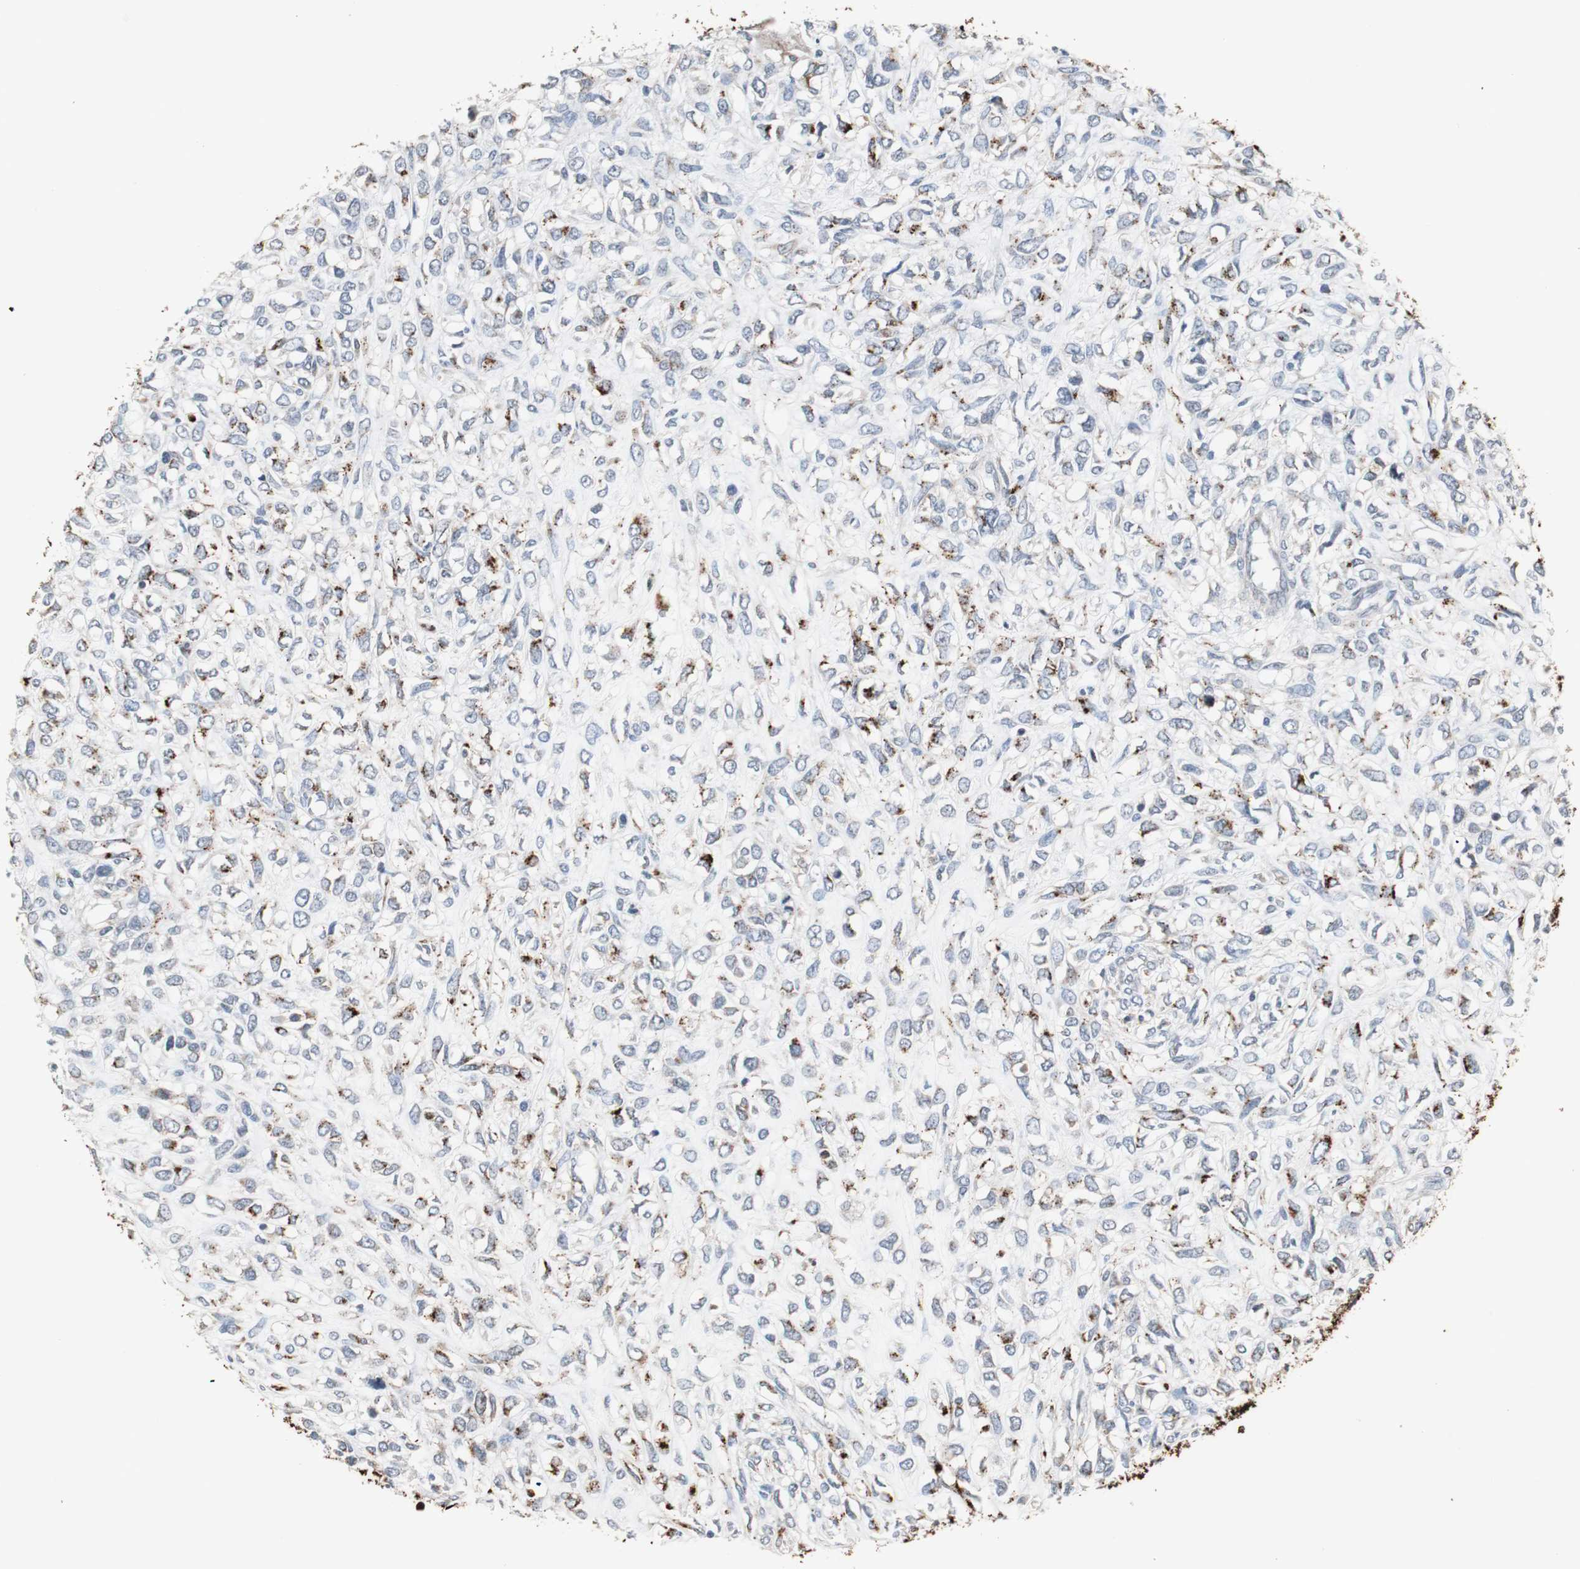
{"staining": {"intensity": "strong", "quantity": "25%-75%", "location": "cytoplasmic/membranous"}, "tissue": "head and neck cancer", "cell_type": "Tumor cells", "image_type": "cancer", "snomed": [{"axis": "morphology", "description": "Necrosis, NOS"}, {"axis": "morphology", "description": "Neoplasm, malignant, NOS"}, {"axis": "topography", "description": "Salivary gland"}, {"axis": "topography", "description": "Head-Neck"}], "caption": "Immunohistochemistry of neoplasm (malignant) (head and neck) reveals high levels of strong cytoplasmic/membranous expression in about 25%-75% of tumor cells.", "gene": "GBA1", "patient": {"sex": "male", "age": 43}}